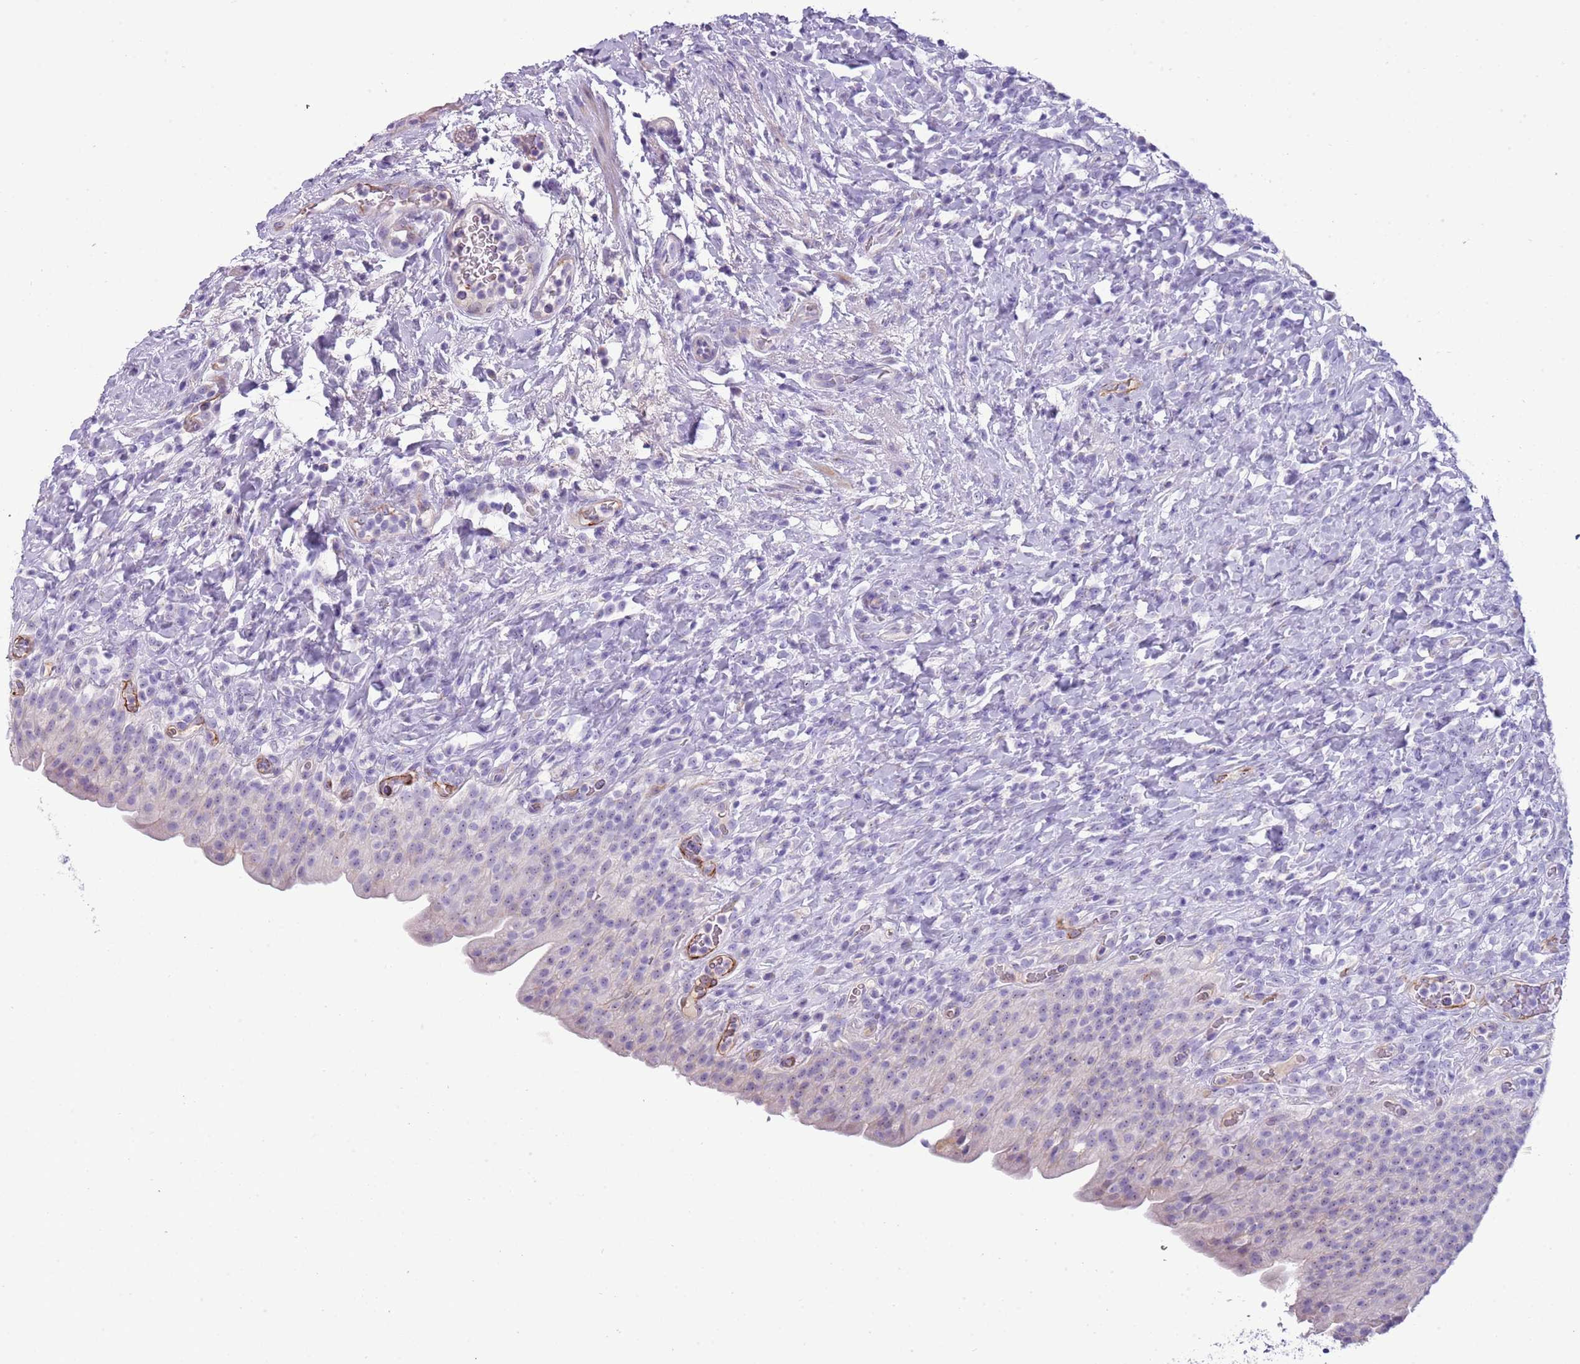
{"staining": {"intensity": "negative", "quantity": "none", "location": "none"}, "tissue": "urinary bladder", "cell_type": "Urothelial cells", "image_type": "normal", "snomed": [{"axis": "morphology", "description": "Normal tissue, NOS"}, {"axis": "morphology", "description": "Inflammation, NOS"}, {"axis": "topography", "description": "Urinary bladder"}], "caption": "Immunohistochemistry histopathology image of unremarkable urinary bladder: urinary bladder stained with DAB reveals no significant protein positivity in urothelial cells. The staining was performed using DAB to visualize the protein expression in brown, while the nuclei were stained in blue with hematoxylin (Magnification: 20x).", "gene": "NBPF4", "patient": {"sex": "male", "age": 64}}